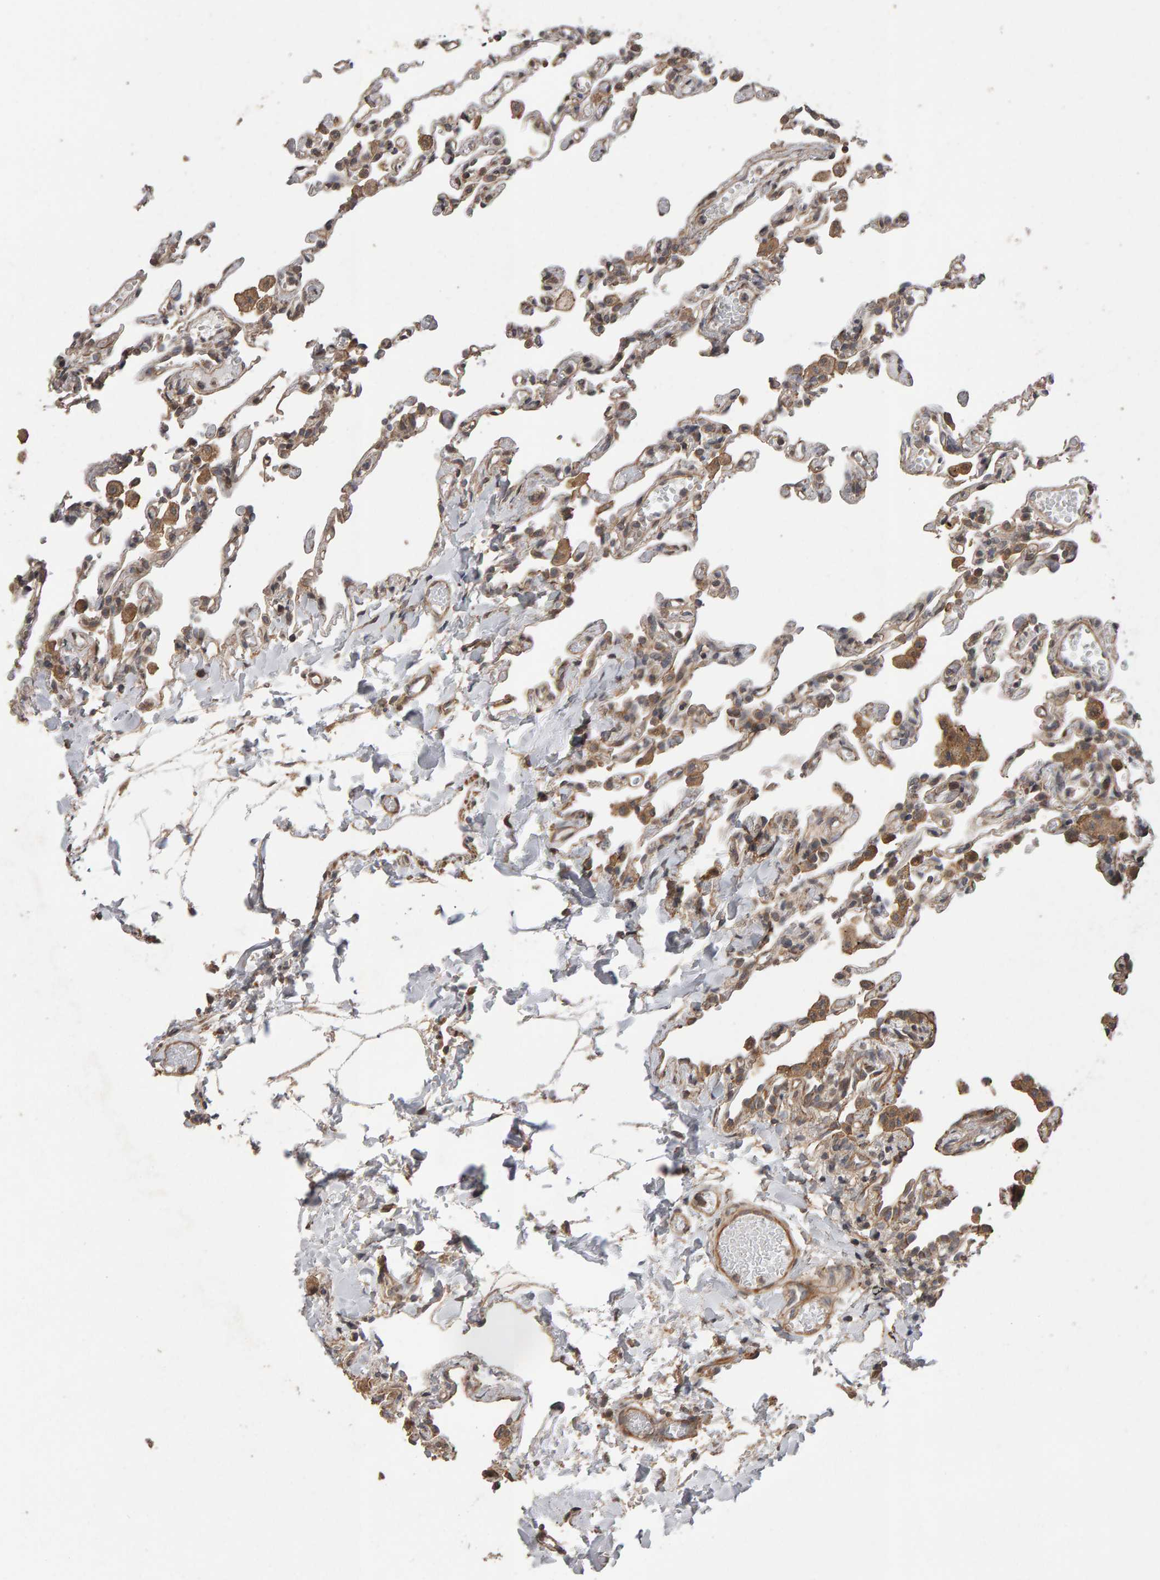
{"staining": {"intensity": "weak", "quantity": ">75%", "location": "cytoplasmic/membranous"}, "tissue": "lung", "cell_type": "Alveolar cells", "image_type": "normal", "snomed": [{"axis": "morphology", "description": "Normal tissue, NOS"}, {"axis": "topography", "description": "Lung"}], "caption": "Alveolar cells demonstrate low levels of weak cytoplasmic/membranous expression in approximately >75% of cells in unremarkable human lung. The staining was performed using DAB (3,3'-diaminobenzidine) to visualize the protein expression in brown, while the nuclei were stained in blue with hematoxylin (Magnification: 20x).", "gene": "SCRIB", "patient": {"sex": "male", "age": 21}}